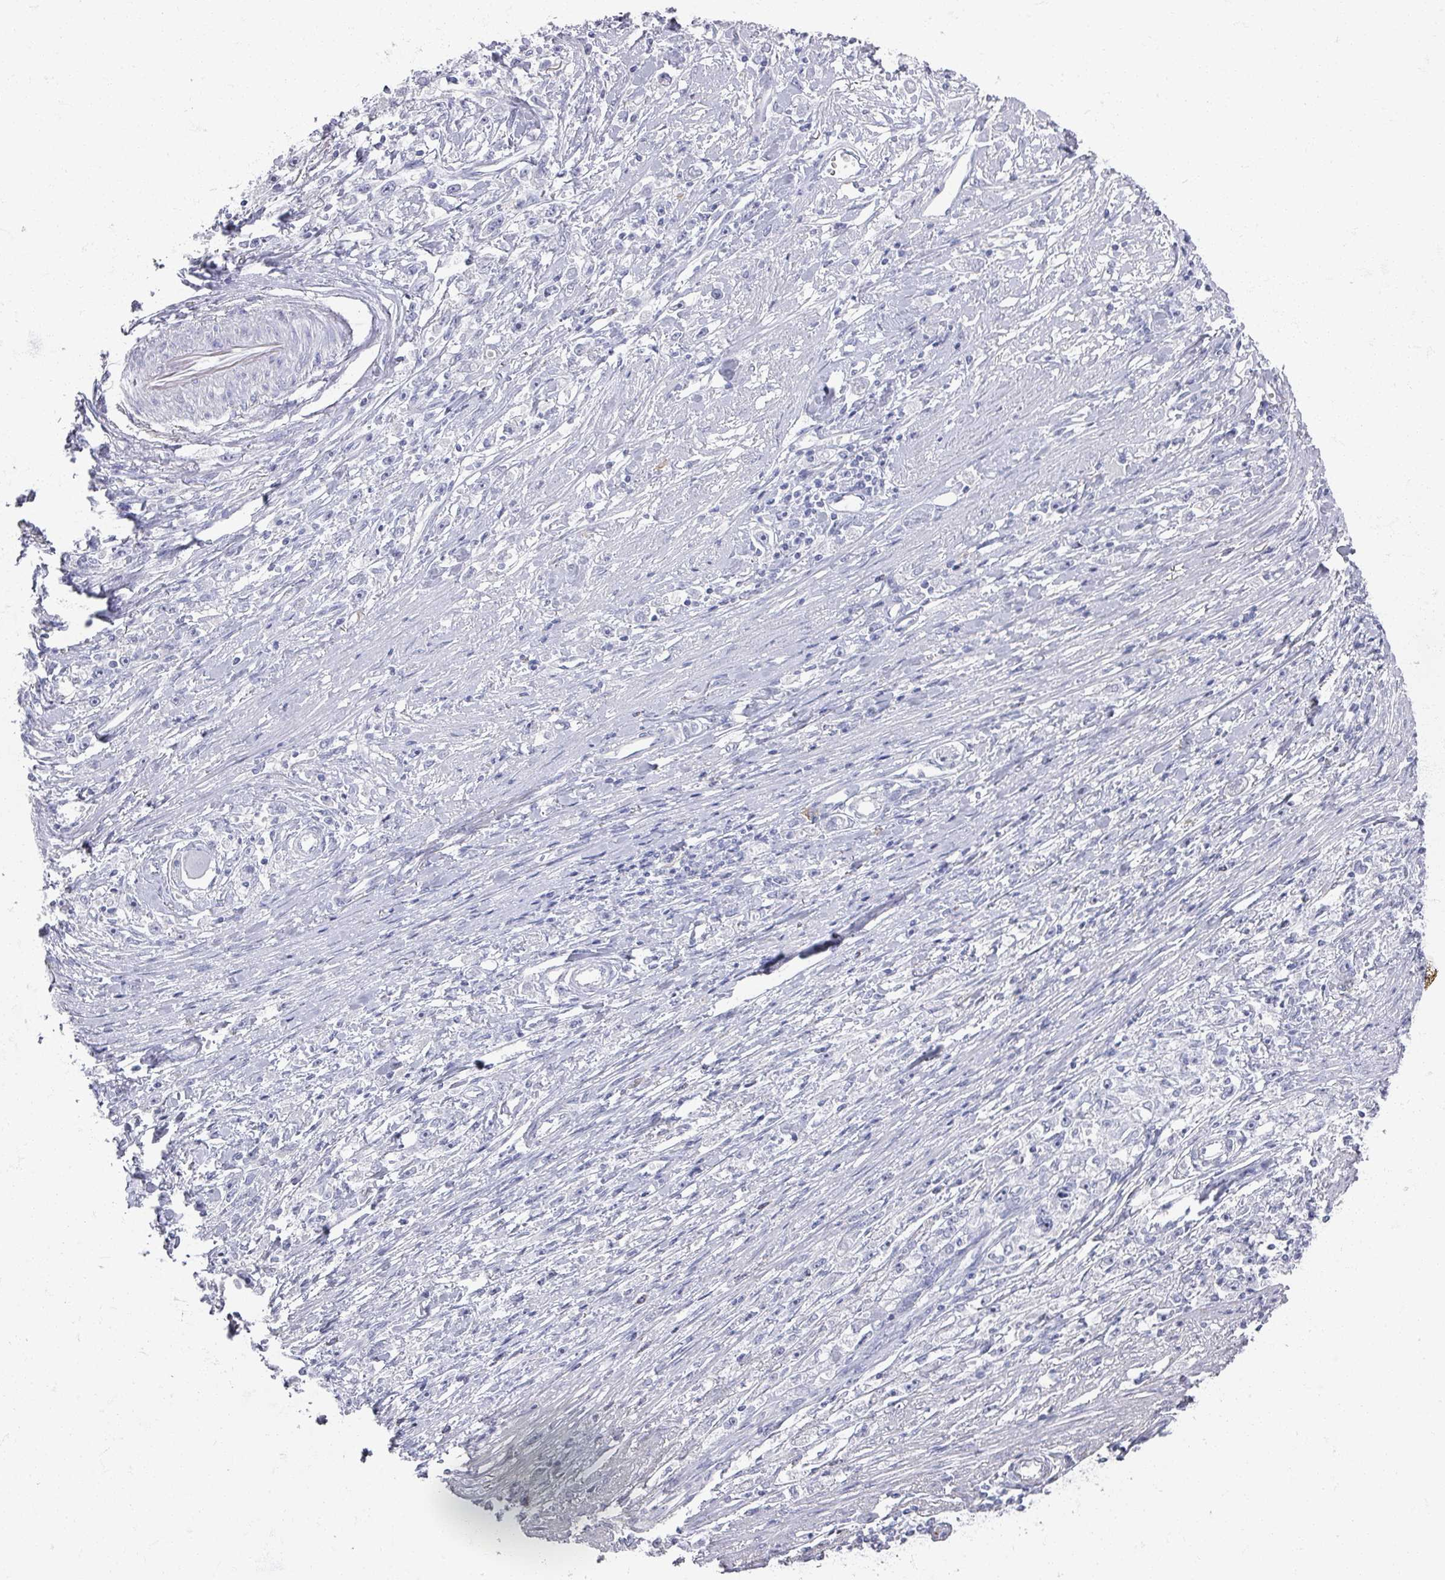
{"staining": {"intensity": "negative", "quantity": "none", "location": "none"}, "tissue": "stomach cancer", "cell_type": "Tumor cells", "image_type": "cancer", "snomed": [{"axis": "morphology", "description": "Adenocarcinoma, NOS"}, {"axis": "topography", "description": "Stomach"}], "caption": "Stomach adenocarcinoma stained for a protein using immunohistochemistry displays no positivity tumor cells.", "gene": "OMG", "patient": {"sex": "female", "age": 59}}